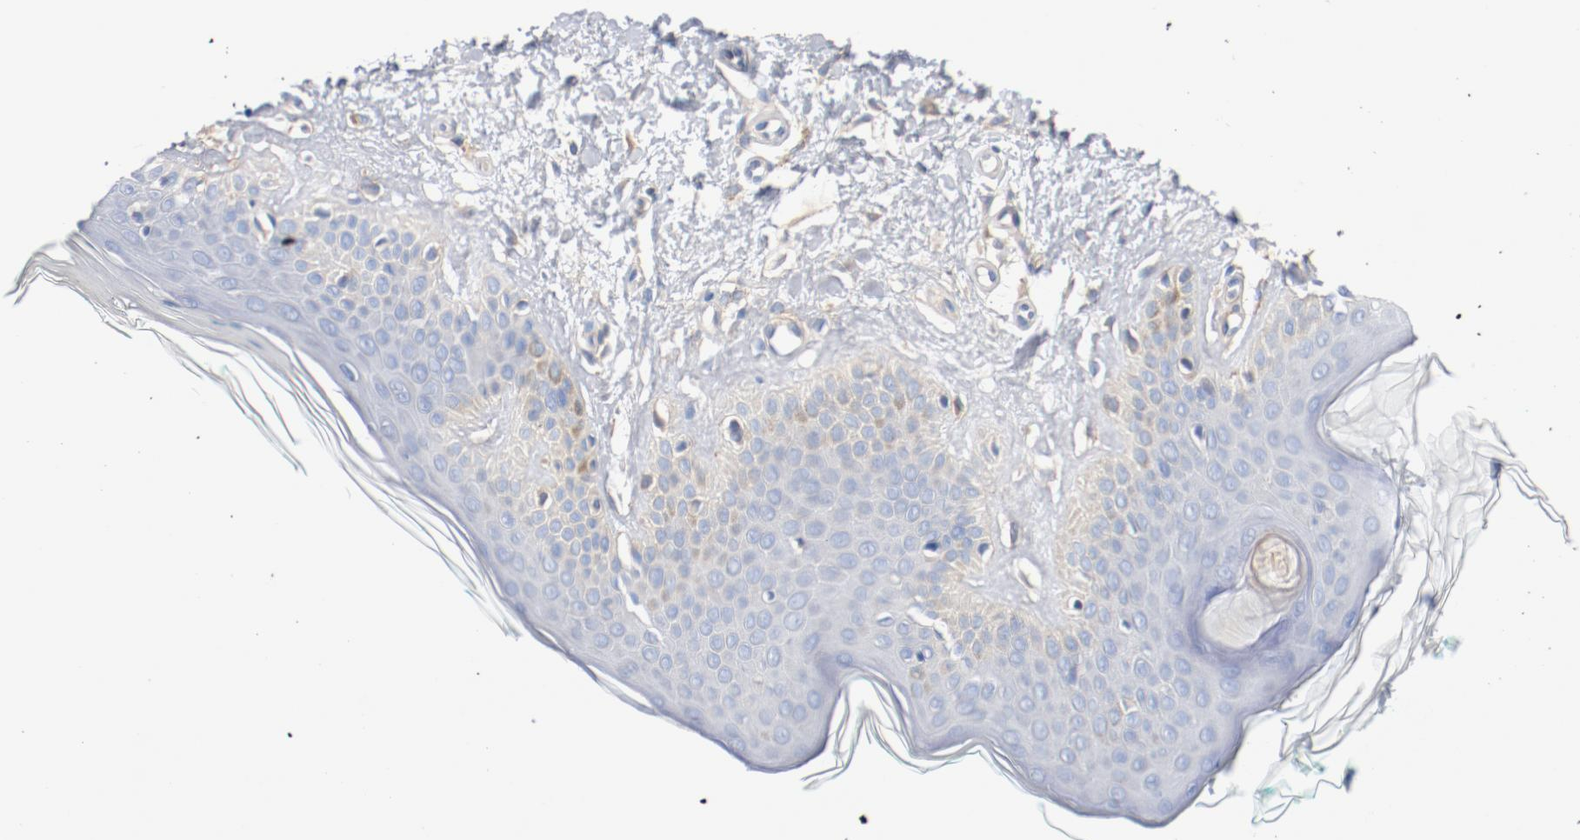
{"staining": {"intensity": "negative", "quantity": "none", "location": "none"}, "tissue": "skin", "cell_type": "Fibroblasts", "image_type": "normal", "snomed": [{"axis": "morphology", "description": "Normal tissue, NOS"}, {"axis": "topography", "description": "Skin"}], "caption": "The immunohistochemistry histopathology image has no significant staining in fibroblasts of skin. The staining was performed using DAB (3,3'-diaminobenzidine) to visualize the protein expression in brown, while the nuclei were stained in blue with hematoxylin (Magnification: 20x).", "gene": "ILK", "patient": {"sex": "male", "age": 71}}